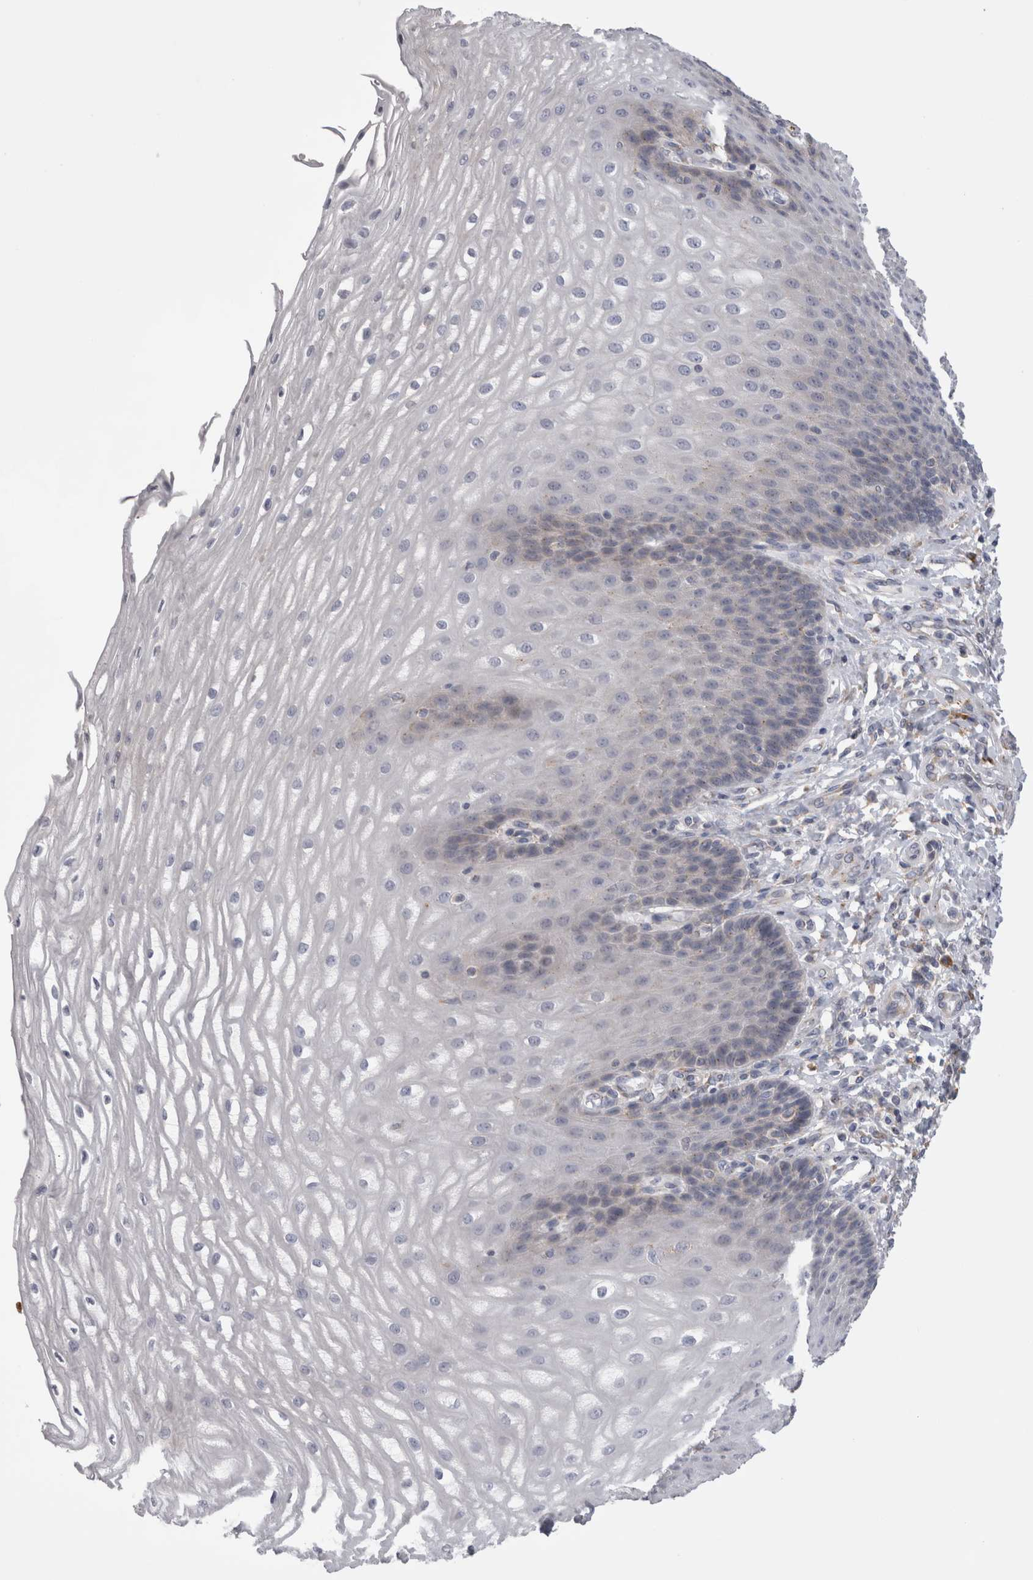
{"staining": {"intensity": "weak", "quantity": "<25%", "location": "cytoplasmic/membranous"}, "tissue": "esophagus", "cell_type": "Squamous epithelial cells", "image_type": "normal", "snomed": [{"axis": "morphology", "description": "Normal tissue, NOS"}, {"axis": "topography", "description": "Esophagus"}], "caption": "DAB (3,3'-diaminobenzidine) immunohistochemical staining of unremarkable human esophagus demonstrates no significant positivity in squamous epithelial cells. Brightfield microscopy of immunohistochemistry stained with DAB (brown) and hematoxylin (blue), captured at high magnification.", "gene": "ZNF341", "patient": {"sex": "male", "age": 54}}